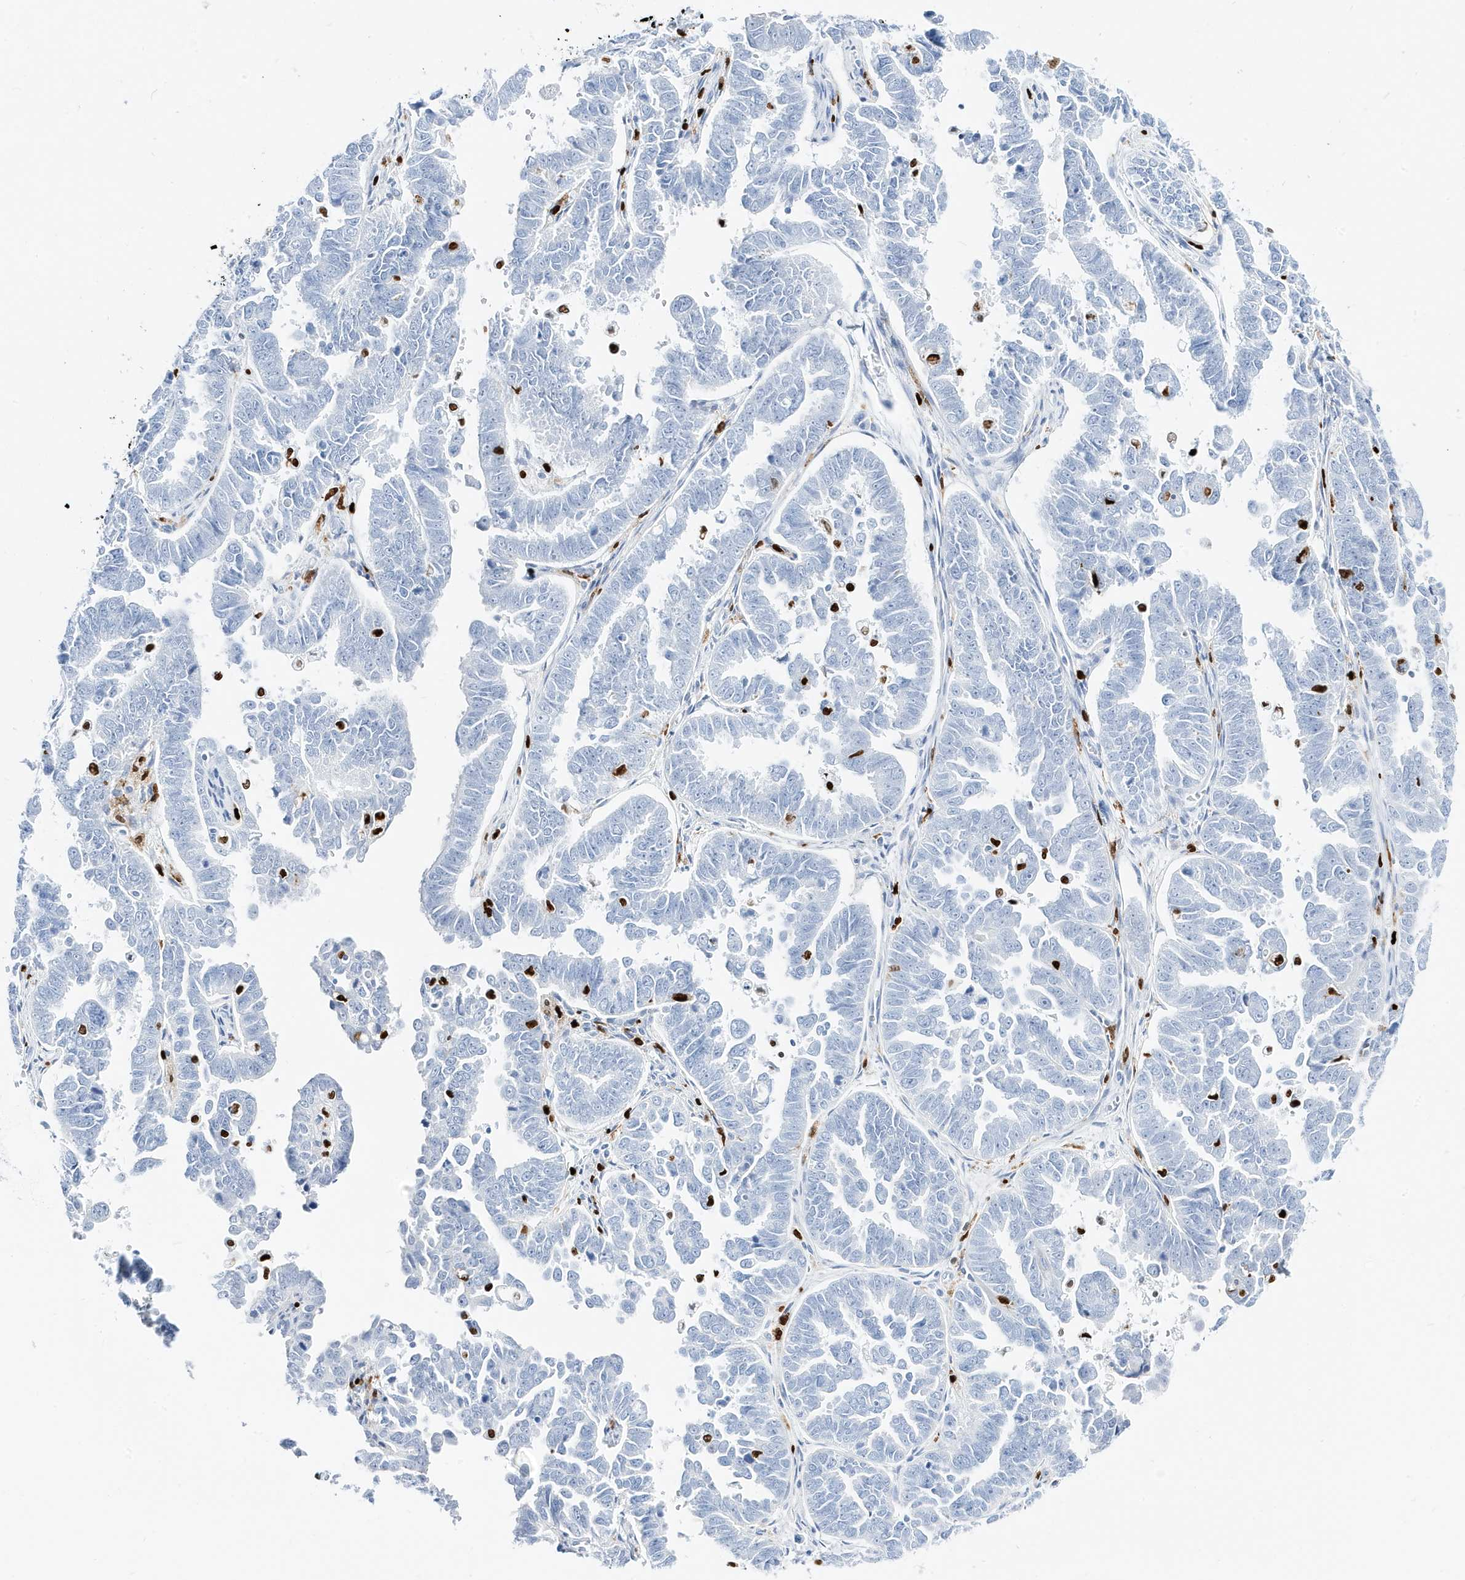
{"staining": {"intensity": "negative", "quantity": "none", "location": "none"}, "tissue": "endometrial cancer", "cell_type": "Tumor cells", "image_type": "cancer", "snomed": [{"axis": "morphology", "description": "Adenocarcinoma, NOS"}, {"axis": "topography", "description": "Endometrium"}], "caption": "Immunohistochemical staining of endometrial cancer (adenocarcinoma) reveals no significant expression in tumor cells.", "gene": "MNDA", "patient": {"sex": "female", "age": 75}}